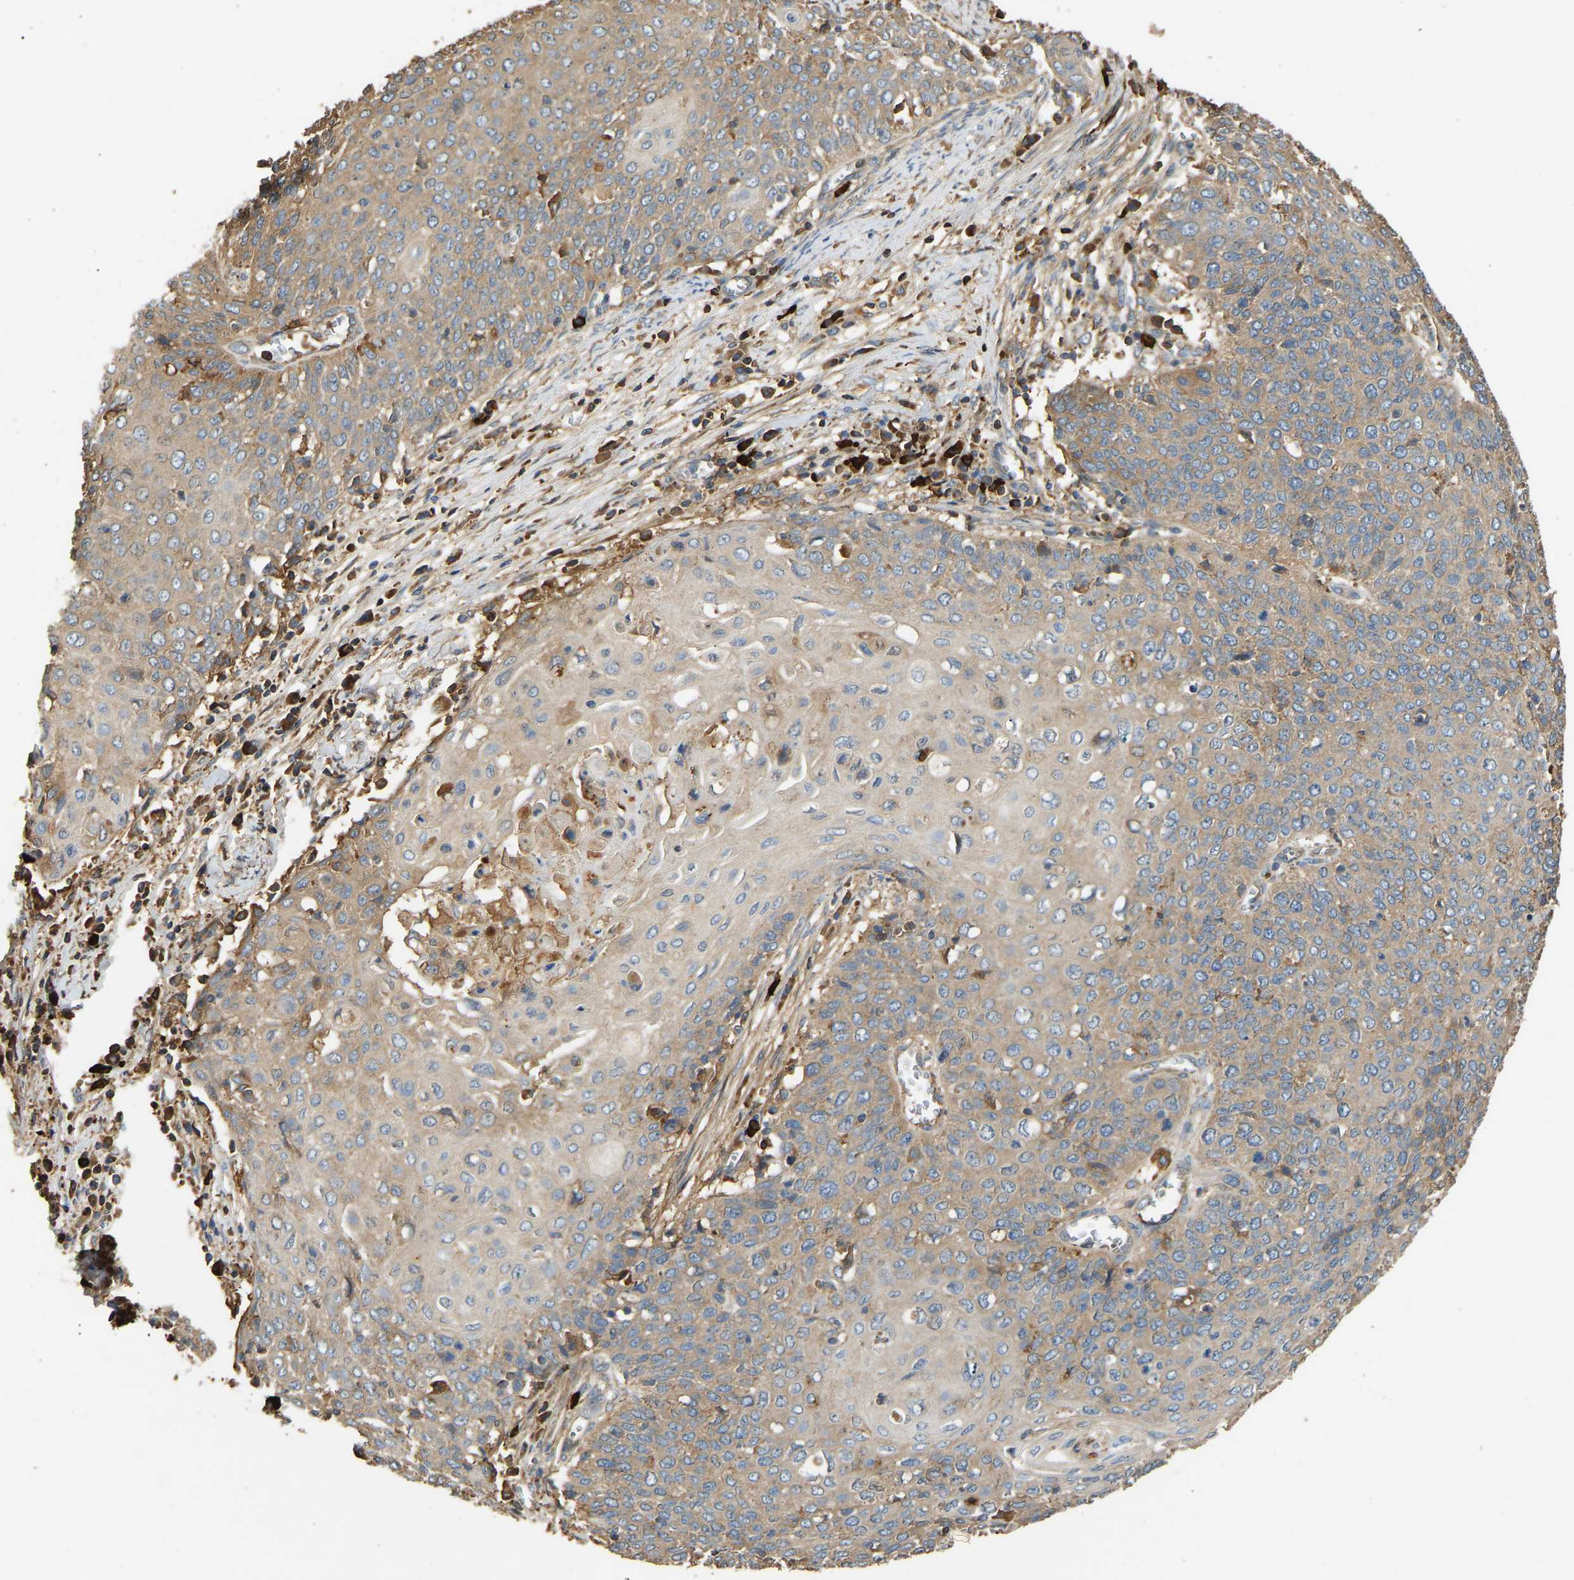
{"staining": {"intensity": "weak", "quantity": ">75%", "location": "cytoplasmic/membranous"}, "tissue": "cervical cancer", "cell_type": "Tumor cells", "image_type": "cancer", "snomed": [{"axis": "morphology", "description": "Squamous cell carcinoma, NOS"}, {"axis": "topography", "description": "Cervix"}], "caption": "A photomicrograph of human cervical cancer stained for a protein shows weak cytoplasmic/membranous brown staining in tumor cells.", "gene": "TMEM268", "patient": {"sex": "female", "age": 39}}